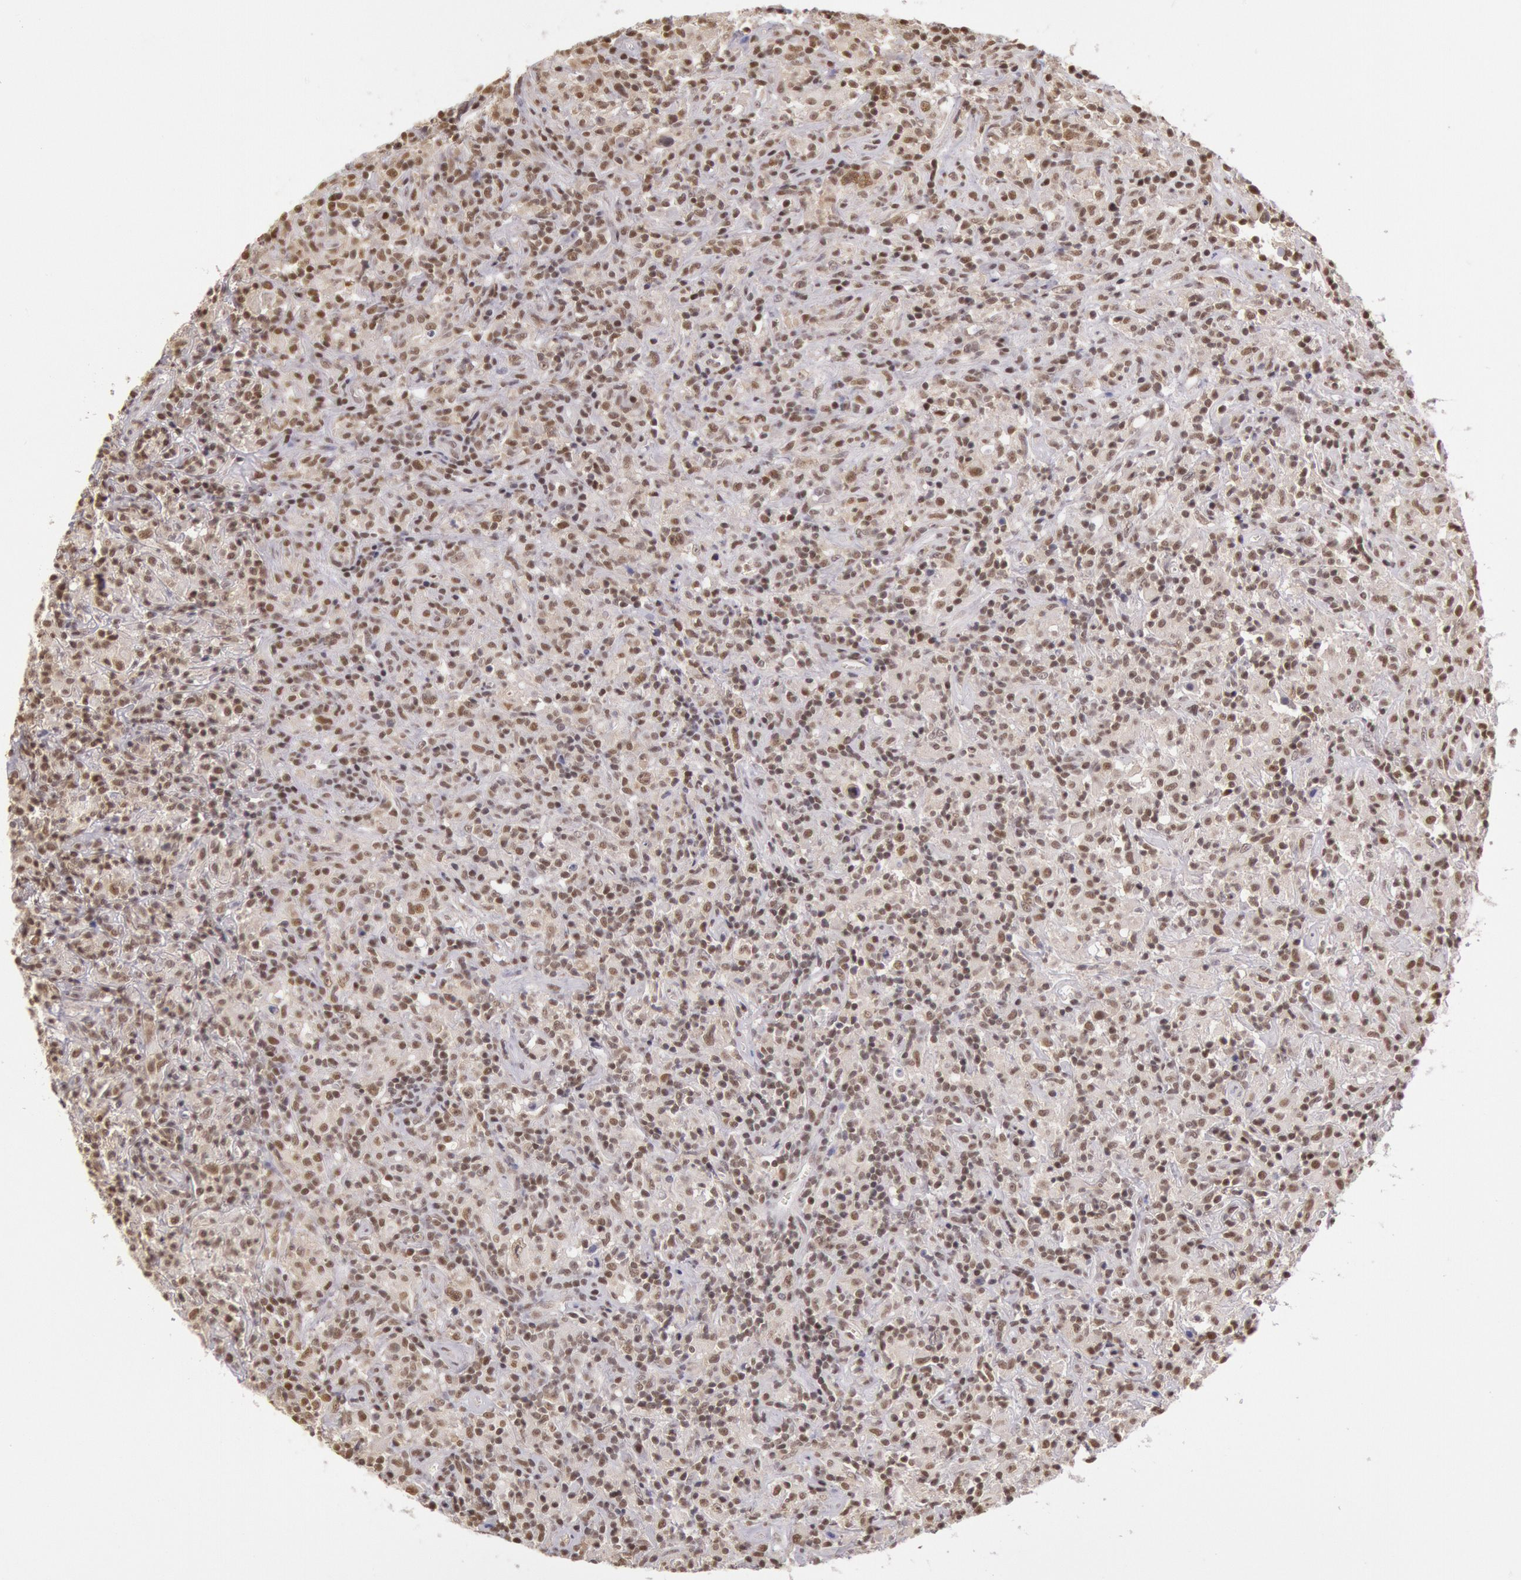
{"staining": {"intensity": "strong", "quantity": ">75%", "location": "nuclear"}, "tissue": "lymphoma", "cell_type": "Tumor cells", "image_type": "cancer", "snomed": [{"axis": "morphology", "description": "Hodgkin's disease, NOS"}, {"axis": "topography", "description": "Lymph node"}], "caption": "Protein expression by immunohistochemistry exhibits strong nuclear positivity in approximately >75% of tumor cells in Hodgkin's disease. (DAB (3,3'-diaminobenzidine) = brown stain, brightfield microscopy at high magnification).", "gene": "ESS2", "patient": {"sex": "male", "age": 46}}